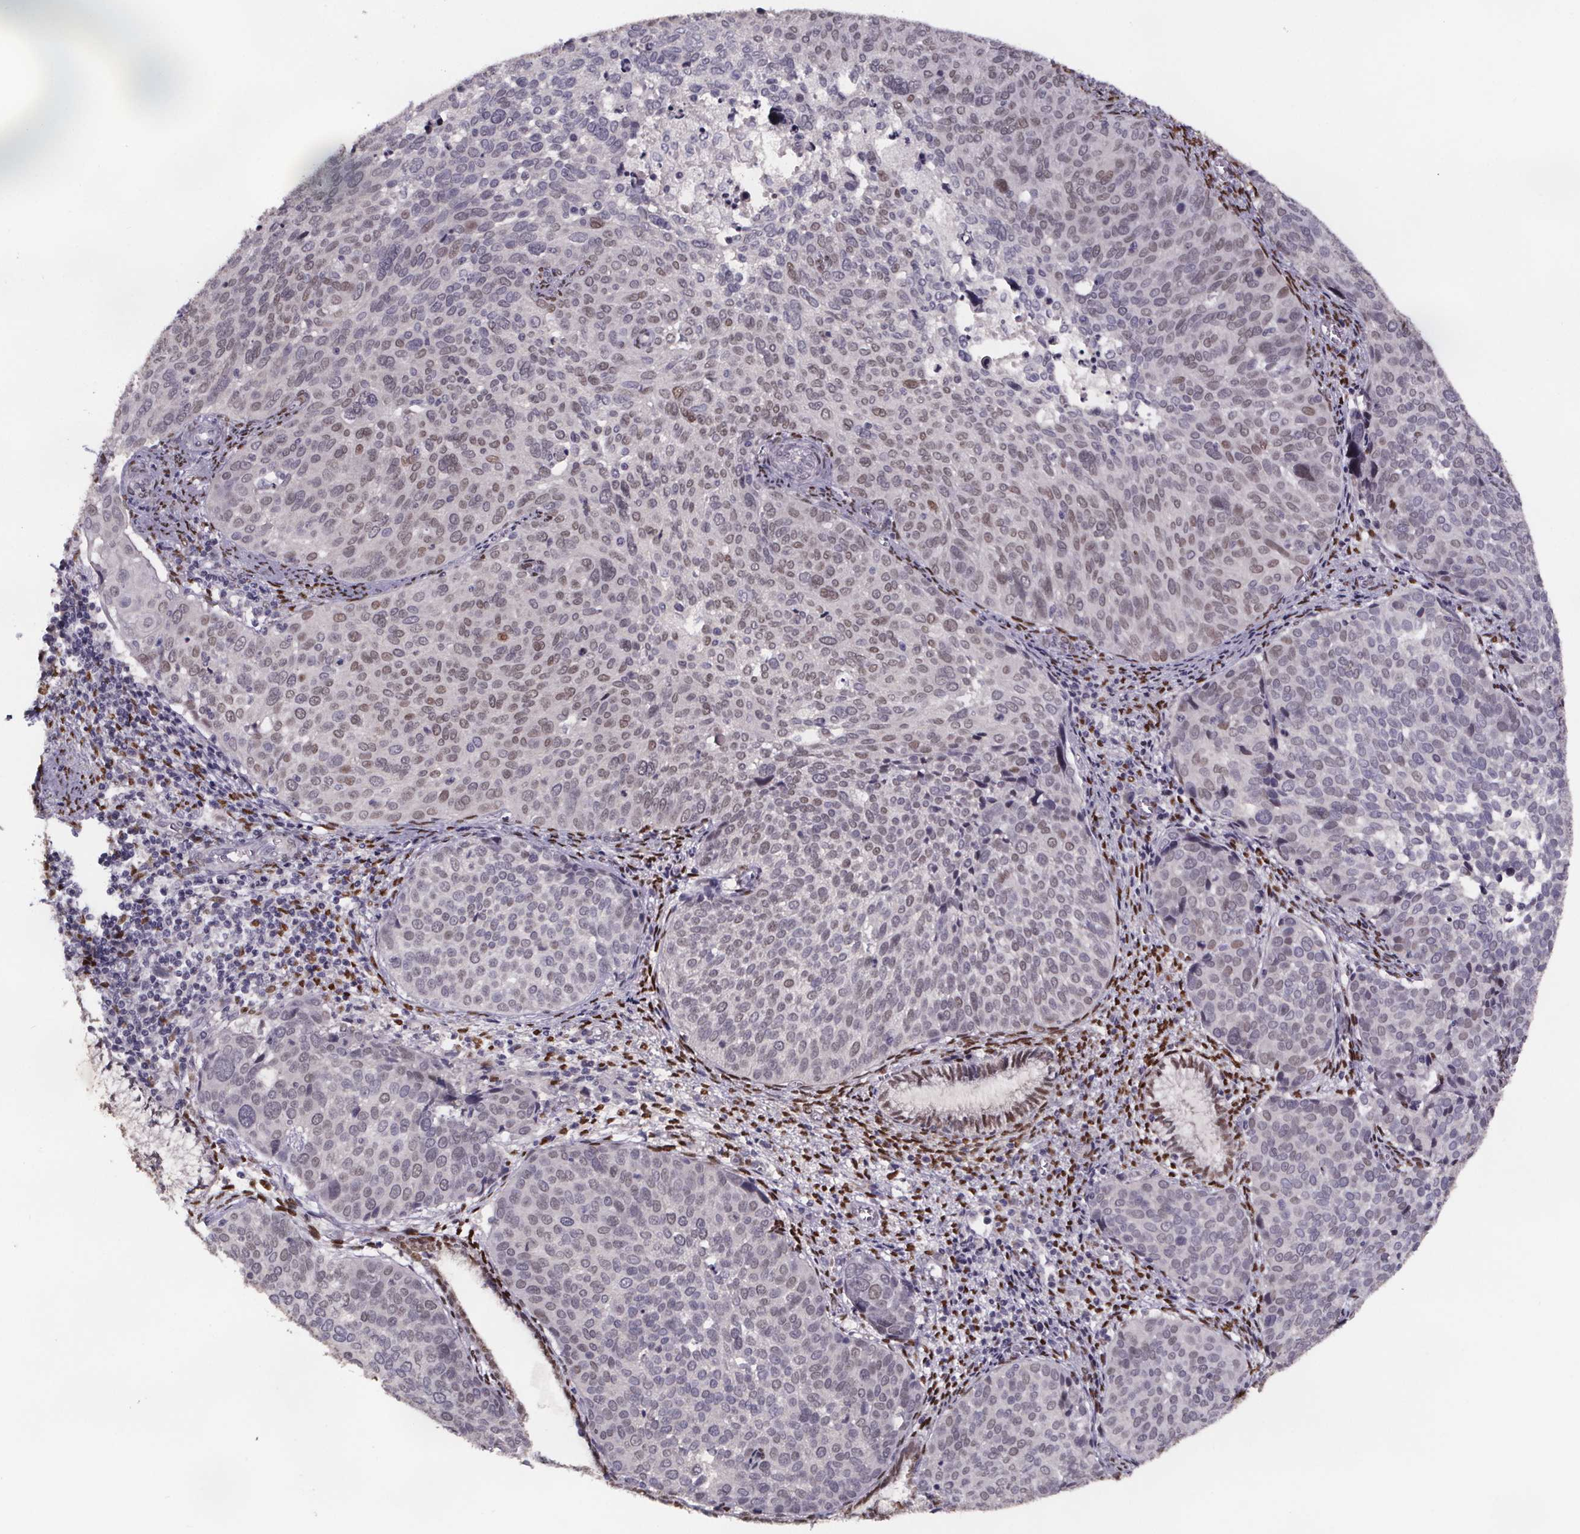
{"staining": {"intensity": "moderate", "quantity": "<25%", "location": "nuclear"}, "tissue": "cervical cancer", "cell_type": "Tumor cells", "image_type": "cancer", "snomed": [{"axis": "morphology", "description": "Squamous cell carcinoma, NOS"}, {"axis": "topography", "description": "Cervix"}], "caption": "A brown stain highlights moderate nuclear positivity of a protein in human cervical cancer tumor cells. The staining was performed using DAB, with brown indicating positive protein expression. Nuclei are stained blue with hematoxylin.", "gene": "AR", "patient": {"sex": "female", "age": 39}}